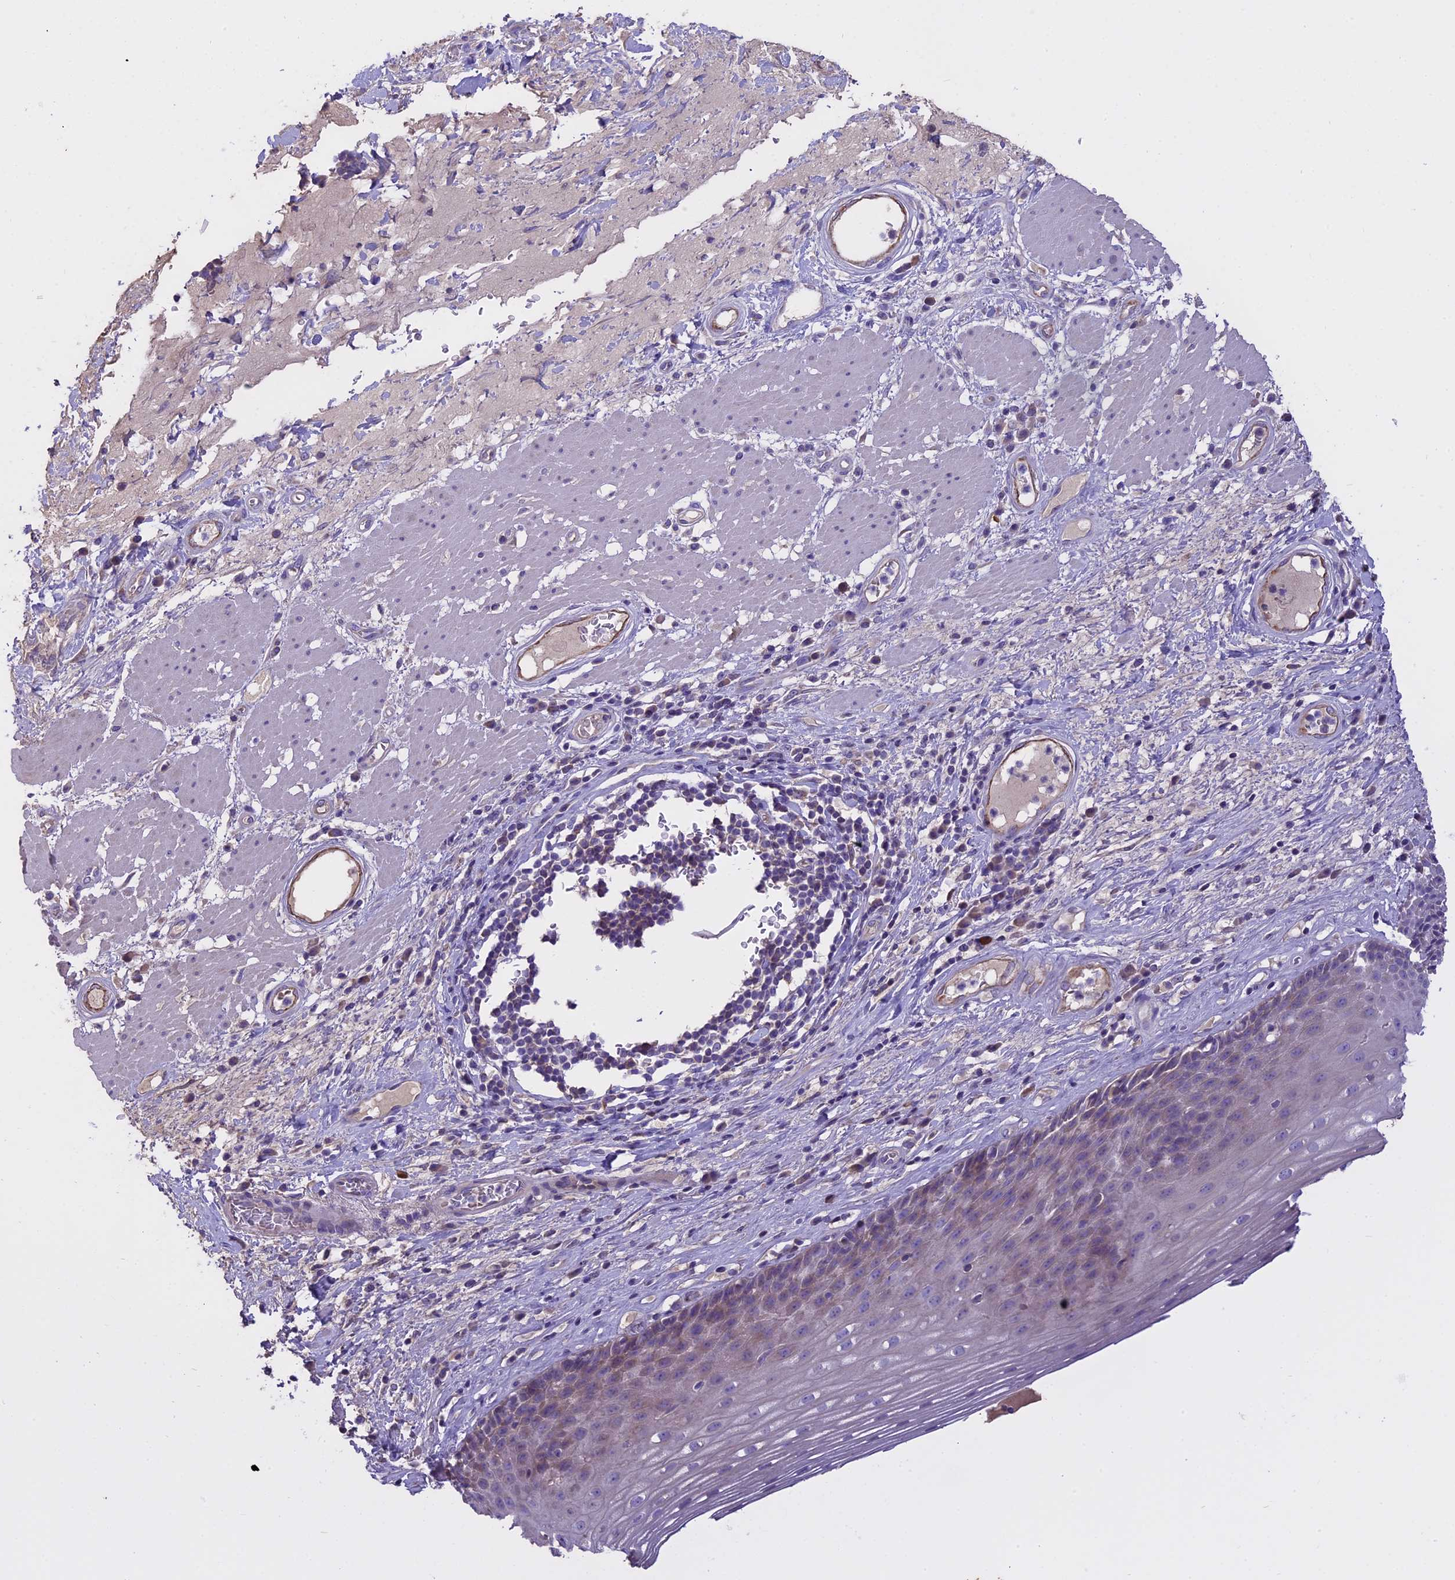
{"staining": {"intensity": "weak", "quantity": "<25%", "location": "cytoplasmic/membranous"}, "tissue": "esophagus", "cell_type": "Squamous epithelial cells", "image_type": "normal", "snomed": [{"axis": "morphology", "description": "Normal tissue, NOS"}, {"axis": "topography", "description": "Esophagus"}], "caption": "A micrograph of human esophagus is negative for staining in squamous epithelial cells.", "gene": "WFDC2", "patient": {"sex": "male", "age": 62}}